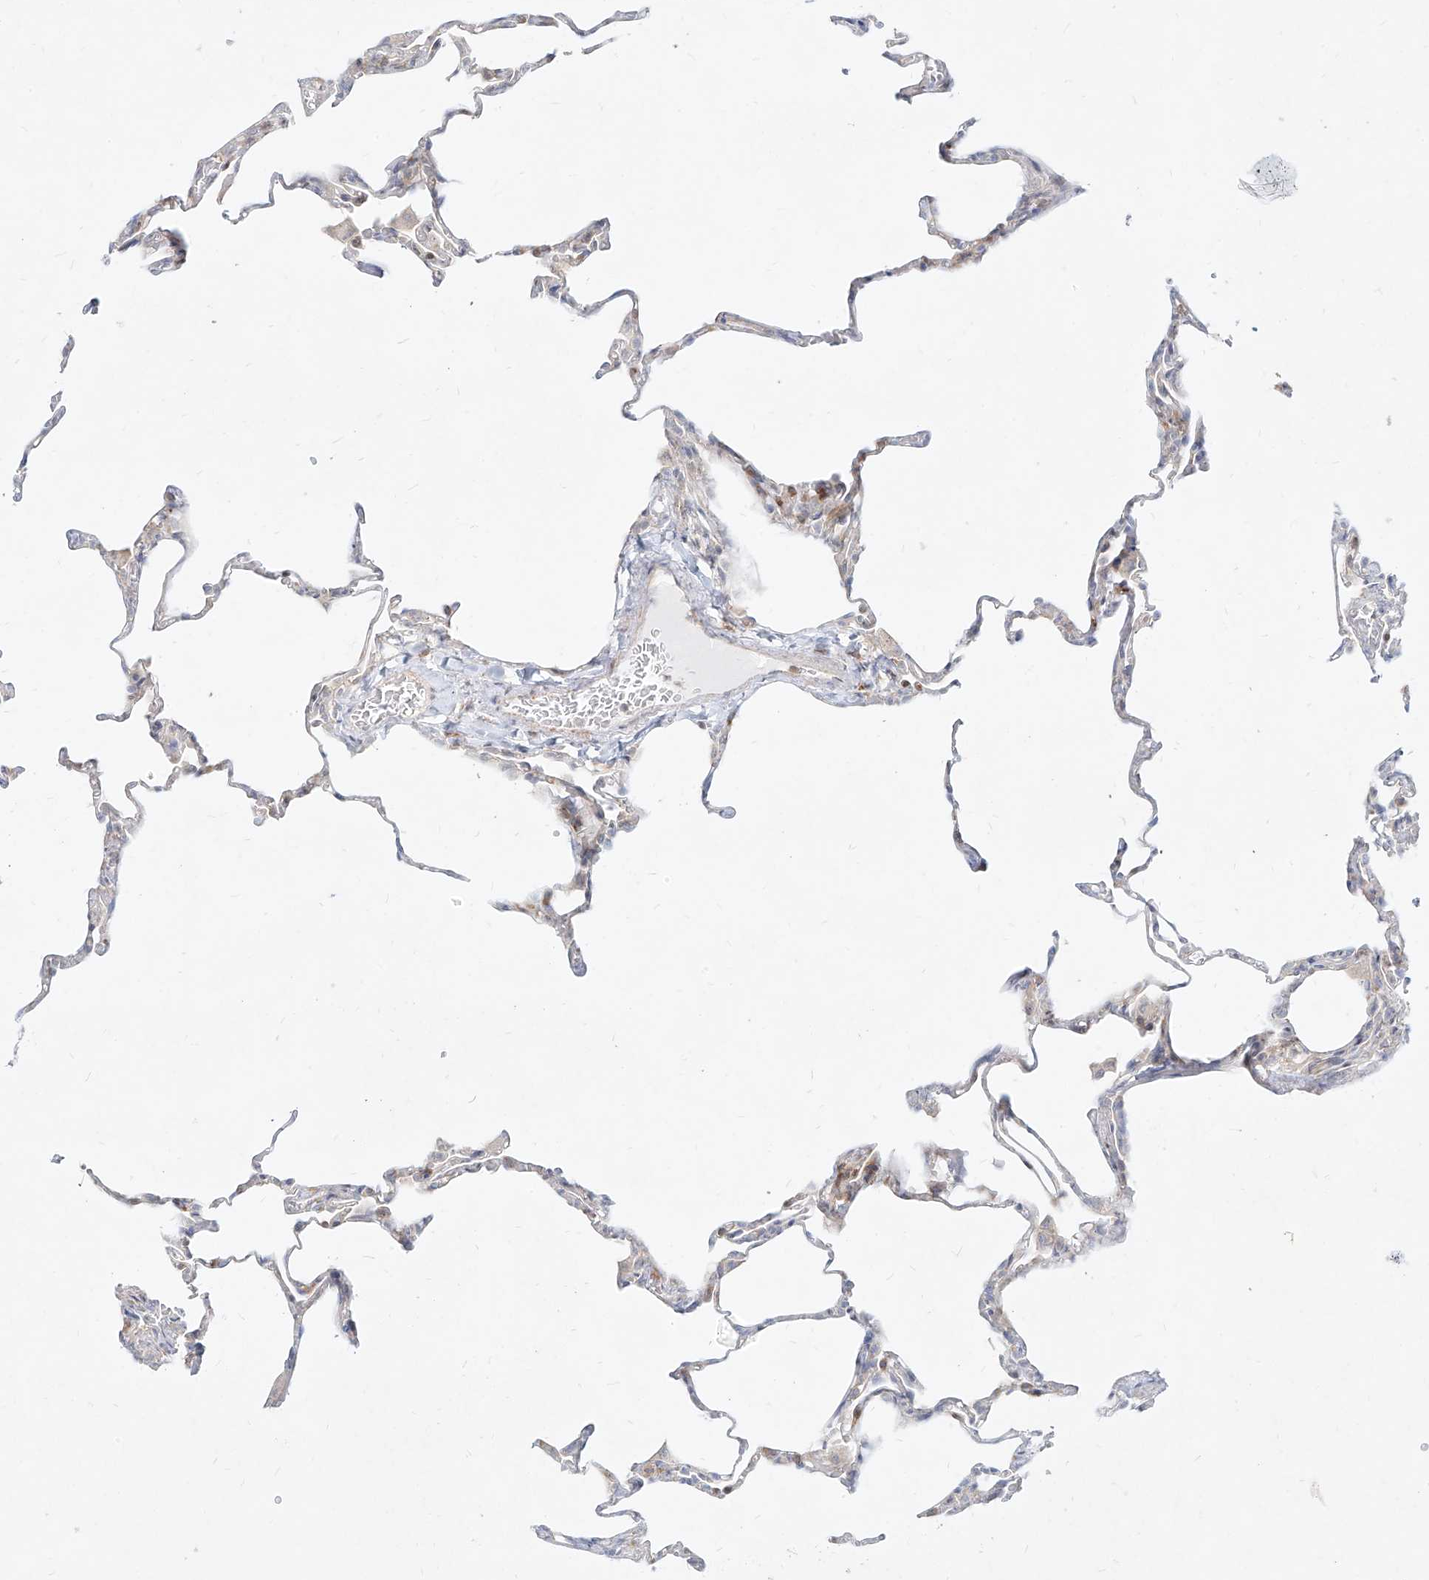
{"staining": {"intensity": "weak", "quantity": "<25%", "location": "cytoplasmic/membranous"}, "tissue": "lung", "cell_type": "Alveolar cells", "image_type": "normal", "snomed": [{"axis": "morphology", "description": "Normal tissue, NOS"}, {"axis": "topography", "description": "Lung"}], "caption": "A high-resolution micrograph shows IHC staining of normal lung, which exhibits no significant staining in alveolar cells. The staining was performed using DAB to visualize the protein expression in brown, while the nuclei were stained in blue with hematoxylin (Magnification: 20x).", "gene": "SLC2A12", "patient": {"sex": "male", "age": 20}}